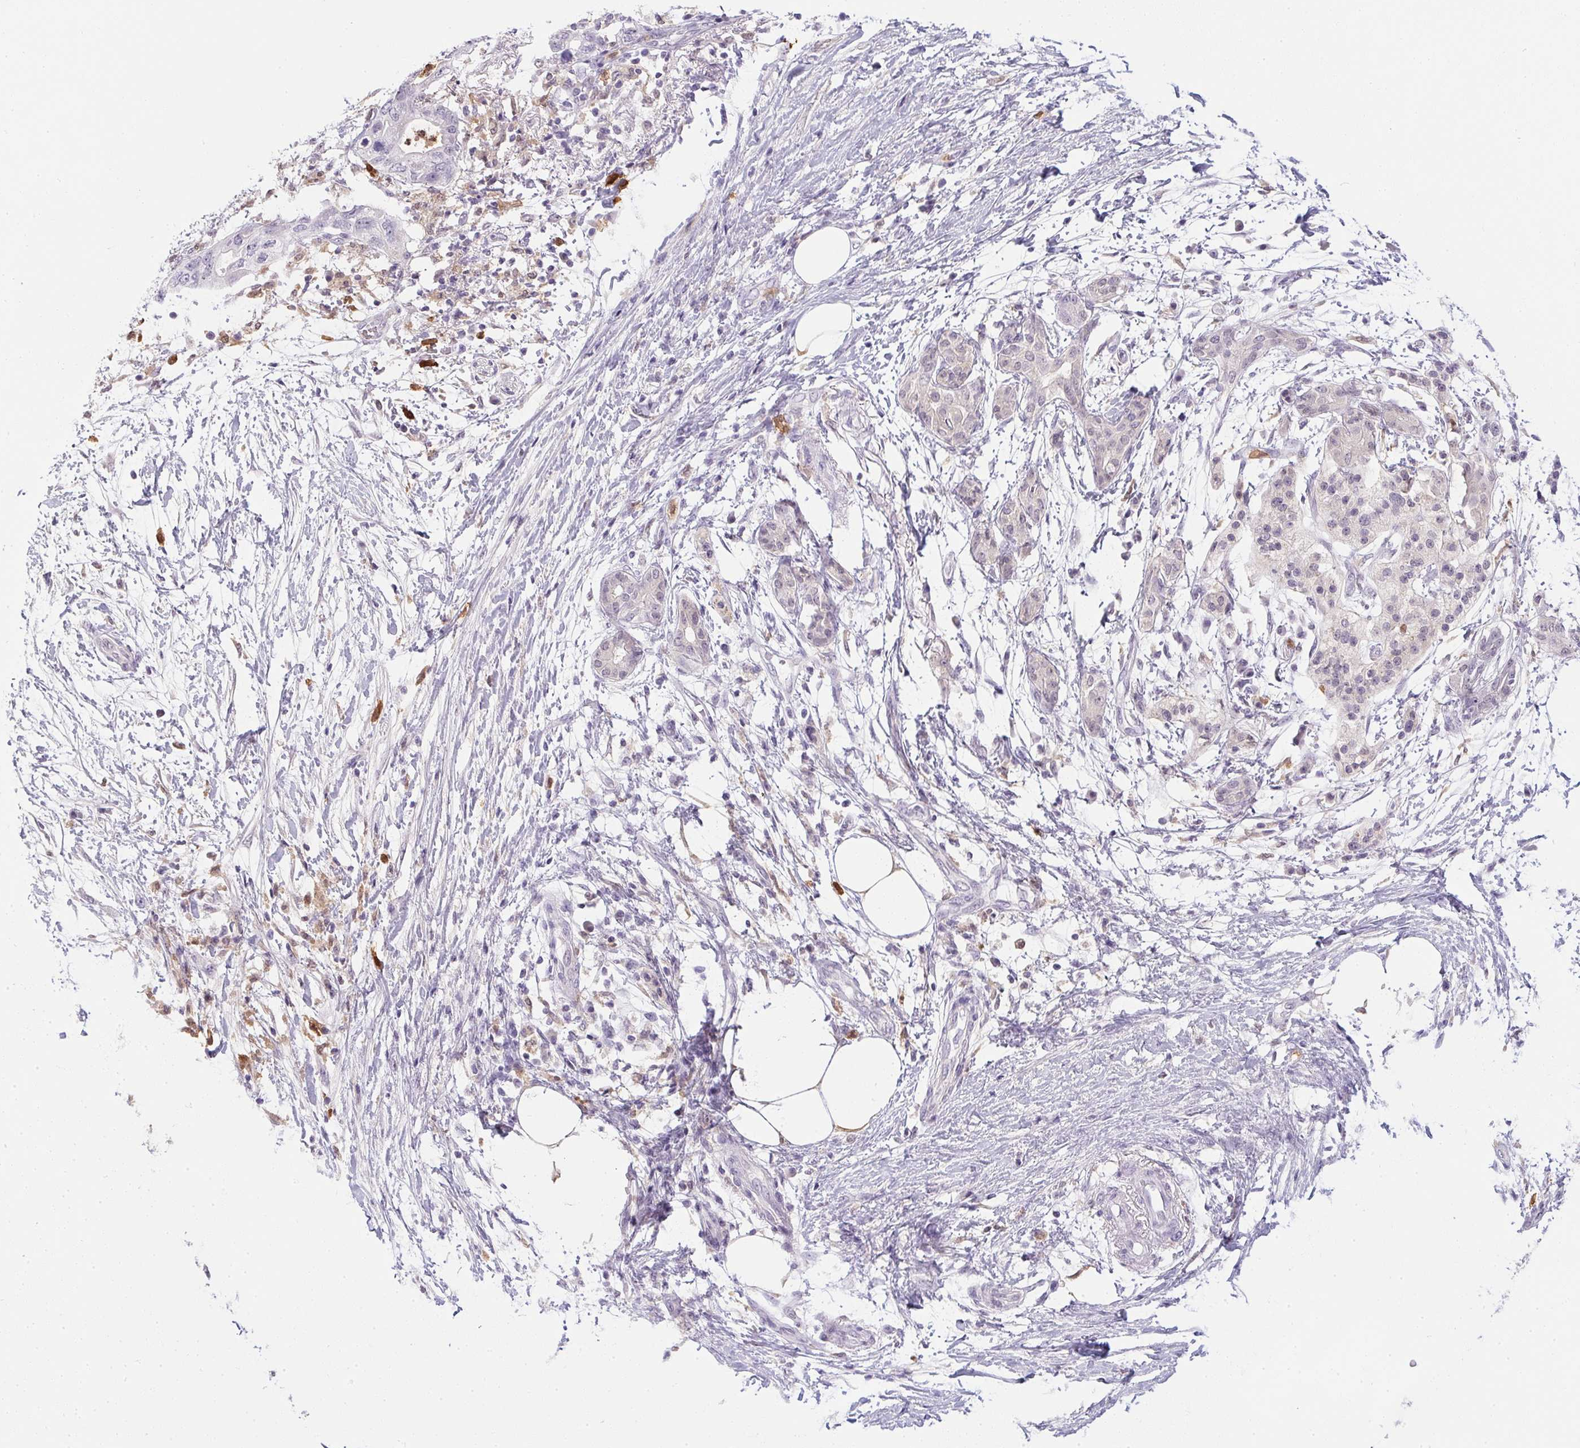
{"staining": {"intensity": "negative", "quantity": "none", "location": "none"}, "tissue": "pancreatic cancer", "cell_type": "Tumor cells", "image_type": "cancer", "snomed": [{"axis": "morphology", "description": "Adenocarcinoma, NOS"}, {"axis": "topography", "description": "Pancreas"}], "caption": "A micrograph of pancreatic cancer stained for a protein displays no brown staining in tumor cells.", "gene": "DNAJC5G", "patient": {"sex": "female", "age": 72}}